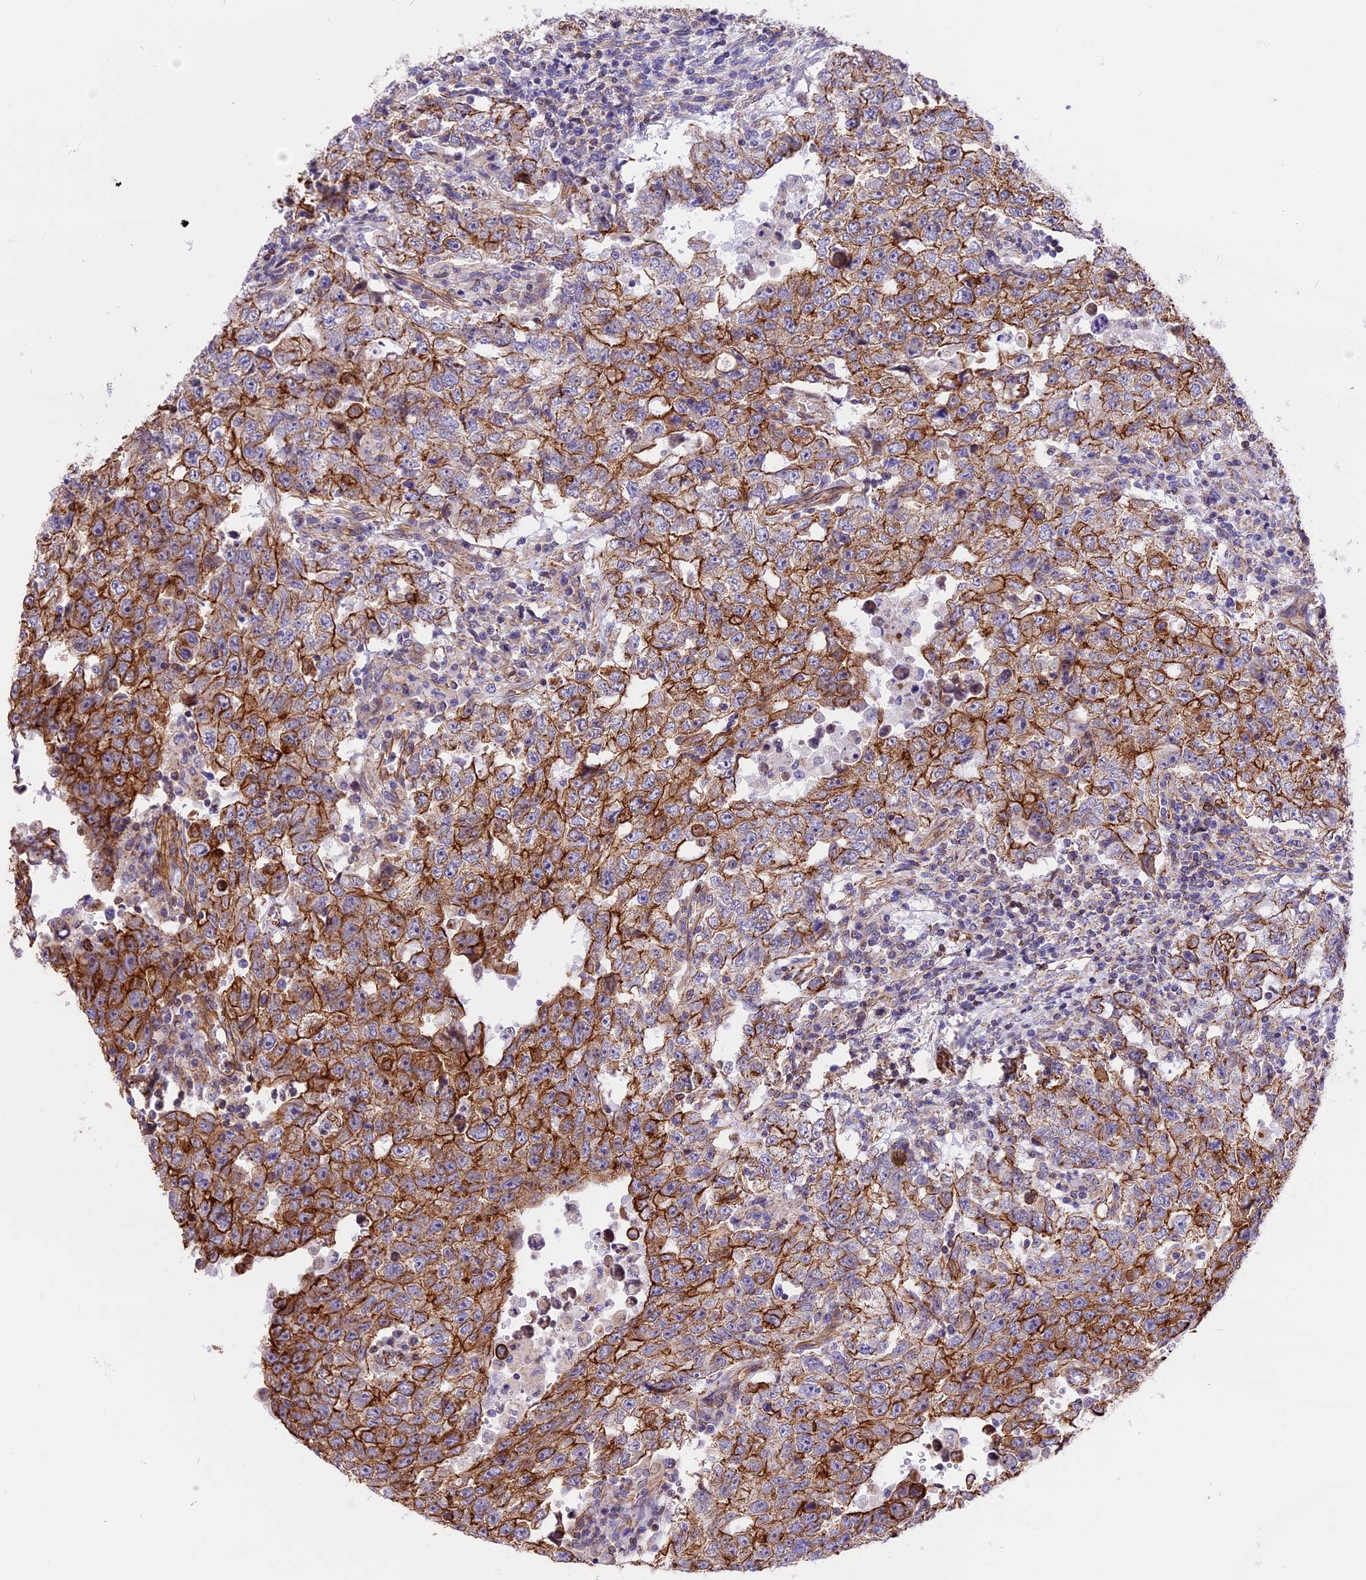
{"staining": {"intensity": "moderate", "quantity": ">75%", "location": "cytoplasmic/membranous"}, "tissue": "testis cancer", "cell_type": "Tumor cells", "image_type": "cancer", "snomed": [{"axis": "morphology", "description": "Carcinoma, Embryonal, NOS"}, {"axis": "topography", "description": "Testis"}], "caption": "An immunohistochemistry photomicrograph of tumor tissue is shown. Protein staining in brown shows moderate cytoplasmic/membranous positivity in testis cancer within tumor cells. The staining was performed using DAB (3,3'-diaminobenzidine) to visualize the protein expression in brown, while the nuclei were stained in blue with hematoxylin (Magnification: 20x).", "gene": "R3HDM4", "patient": {"sex": "male", "age": 26}}